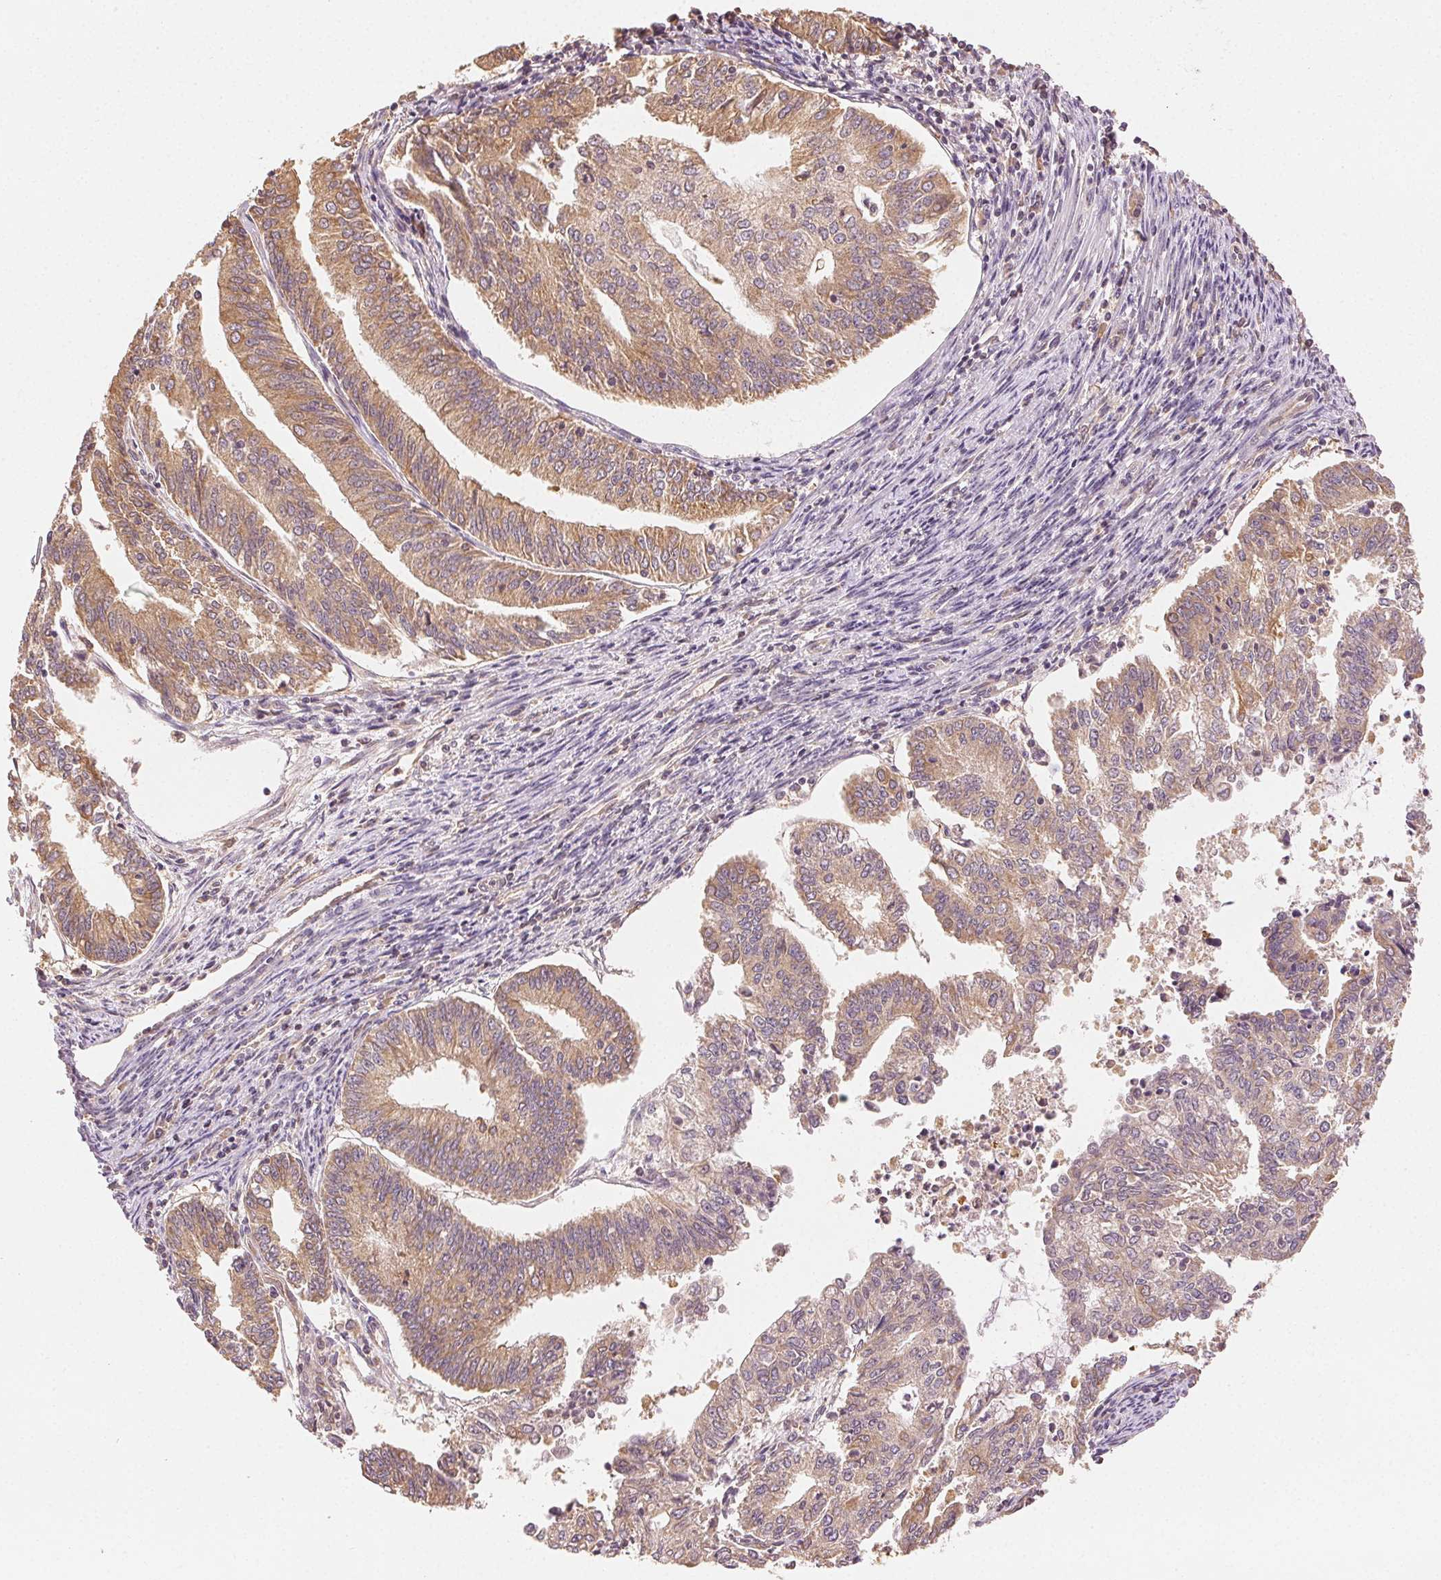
{"staining": {"intensity": "moderate", "quantity": ">75%", "location": "cytoplasmic/membranous"}, "tissue": "endometrial cancer", "cell_type": "Tumor cells", "image_type": "cancer", "snomed": [{"axis": "morphology", "description": "Adenocarcinoma, NOS"}, {"axis": "topography", "description": "Endometrium"}], "caption": "A medium amount of moderate cytoplasmic/membranous positivity is identified in about >75% of tumor cells in endometrial cancer tissue.", "gene": "SEZ6L2", "patient": {"sex": "female", "age": 61}}